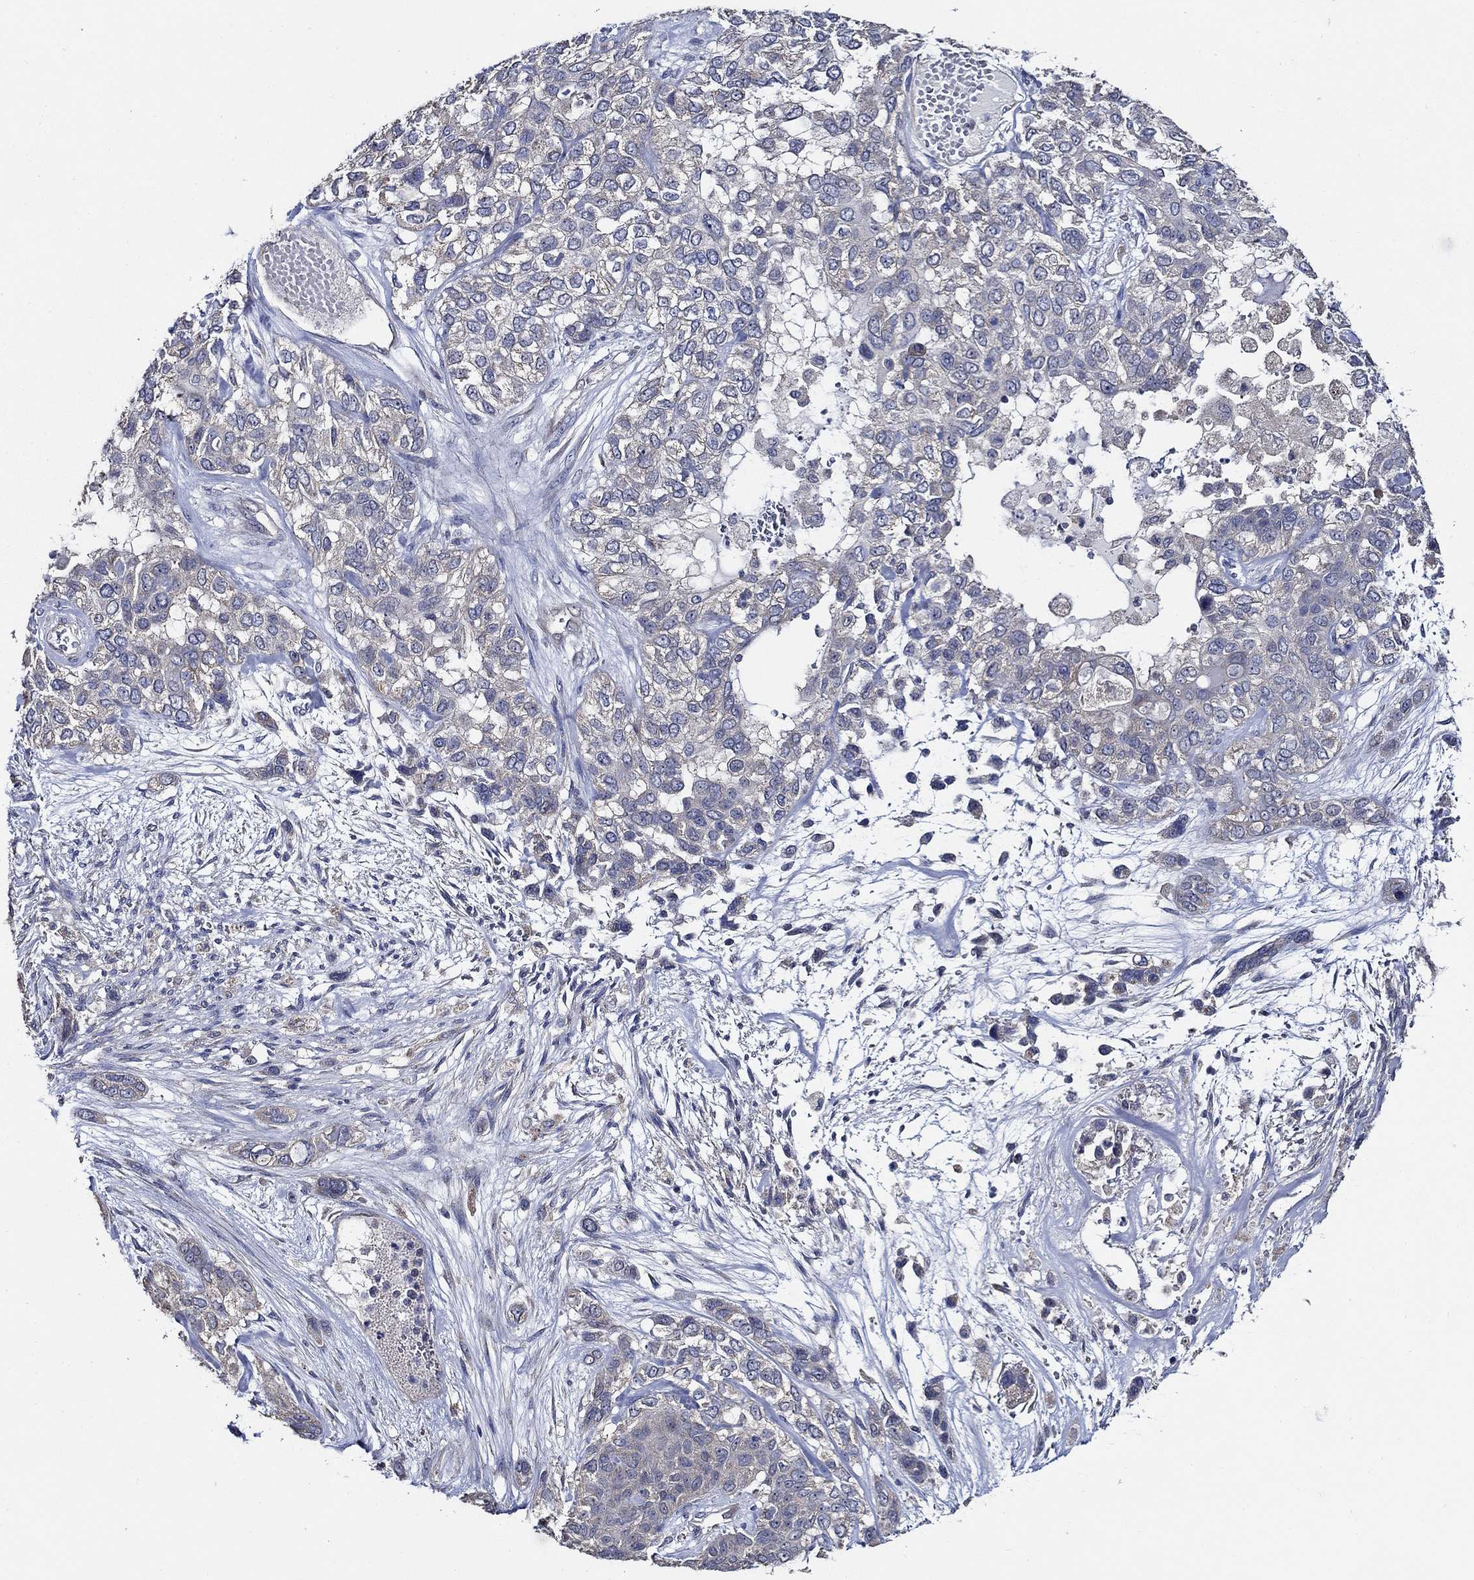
{"staining": {"intensity": "negative", "quantity": "none", "location": "none"}, "tissue": "lung cancer", "cell_type": "Tumor cells", "image_type": "cancer", "snomed": [{"axis": "morphology", "description": "Squamous cell carcinoma, NOS"}, {"axis": "topography", "description": "Lung"}], "caption": "Tumor cells show no significant protein staining in lung cancer (squamous cell carcinoma). (DAB IHC, high magnification).", "gene": "WDR53", "patient": {"sex": "female", "age": 70}}